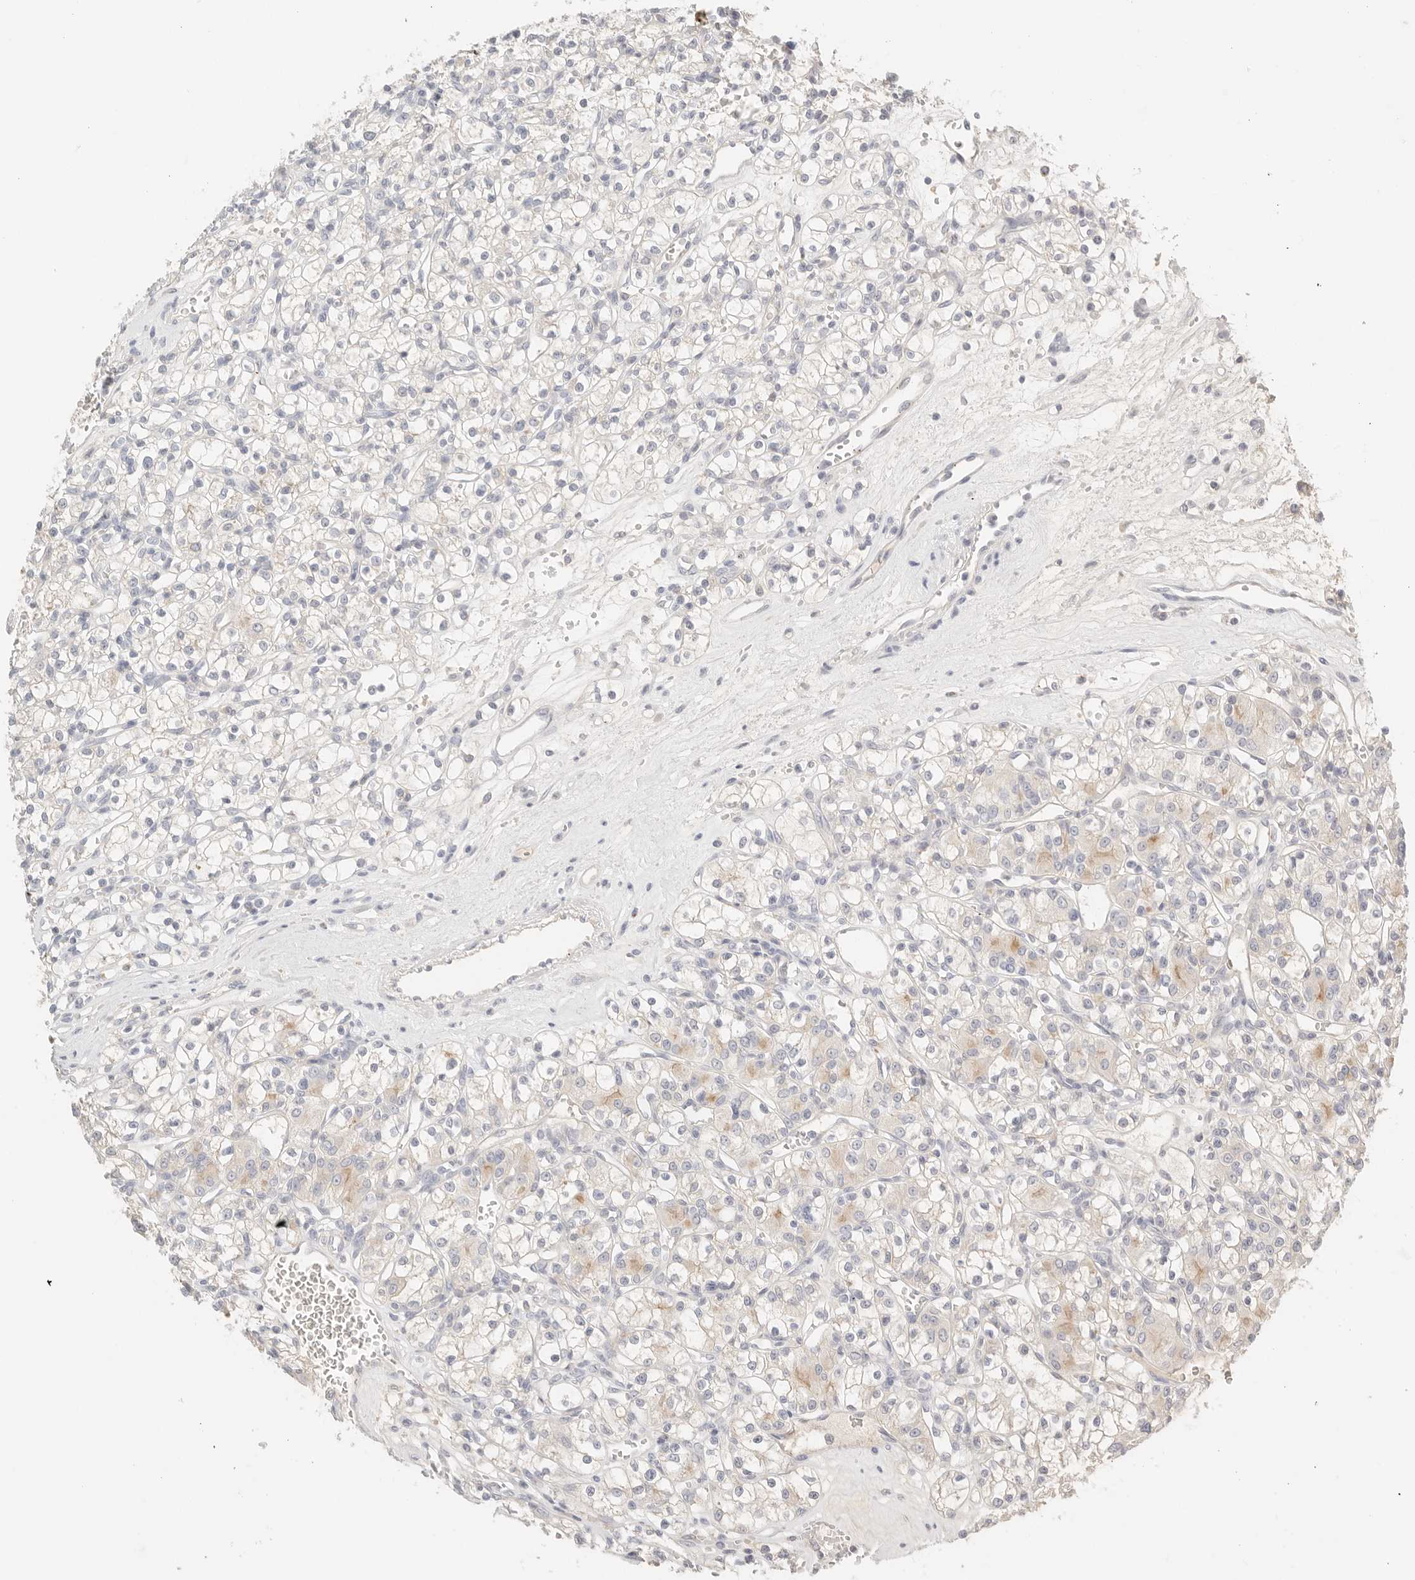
{"staining": {"intensity": "weak", "quantity": "<25%", "location": "cytoplasmic/membranous"}, "tissue": "renal cancer", "cell_type": "Tumor cells", "image_type": "cancer", "snomed": [{"axis": "morphology", "description": "Adenocarcinoma, NOS"}, {"axis": "topography", "description": "Kidney"}], "caption": "Renal cancer (adenocarcinoma) stained for a protein using immunohistochemistry (IHC) reveals no positivity tumor cells.", "gene": "CEP120", "patient": {"sex": "female", "age": 59}}